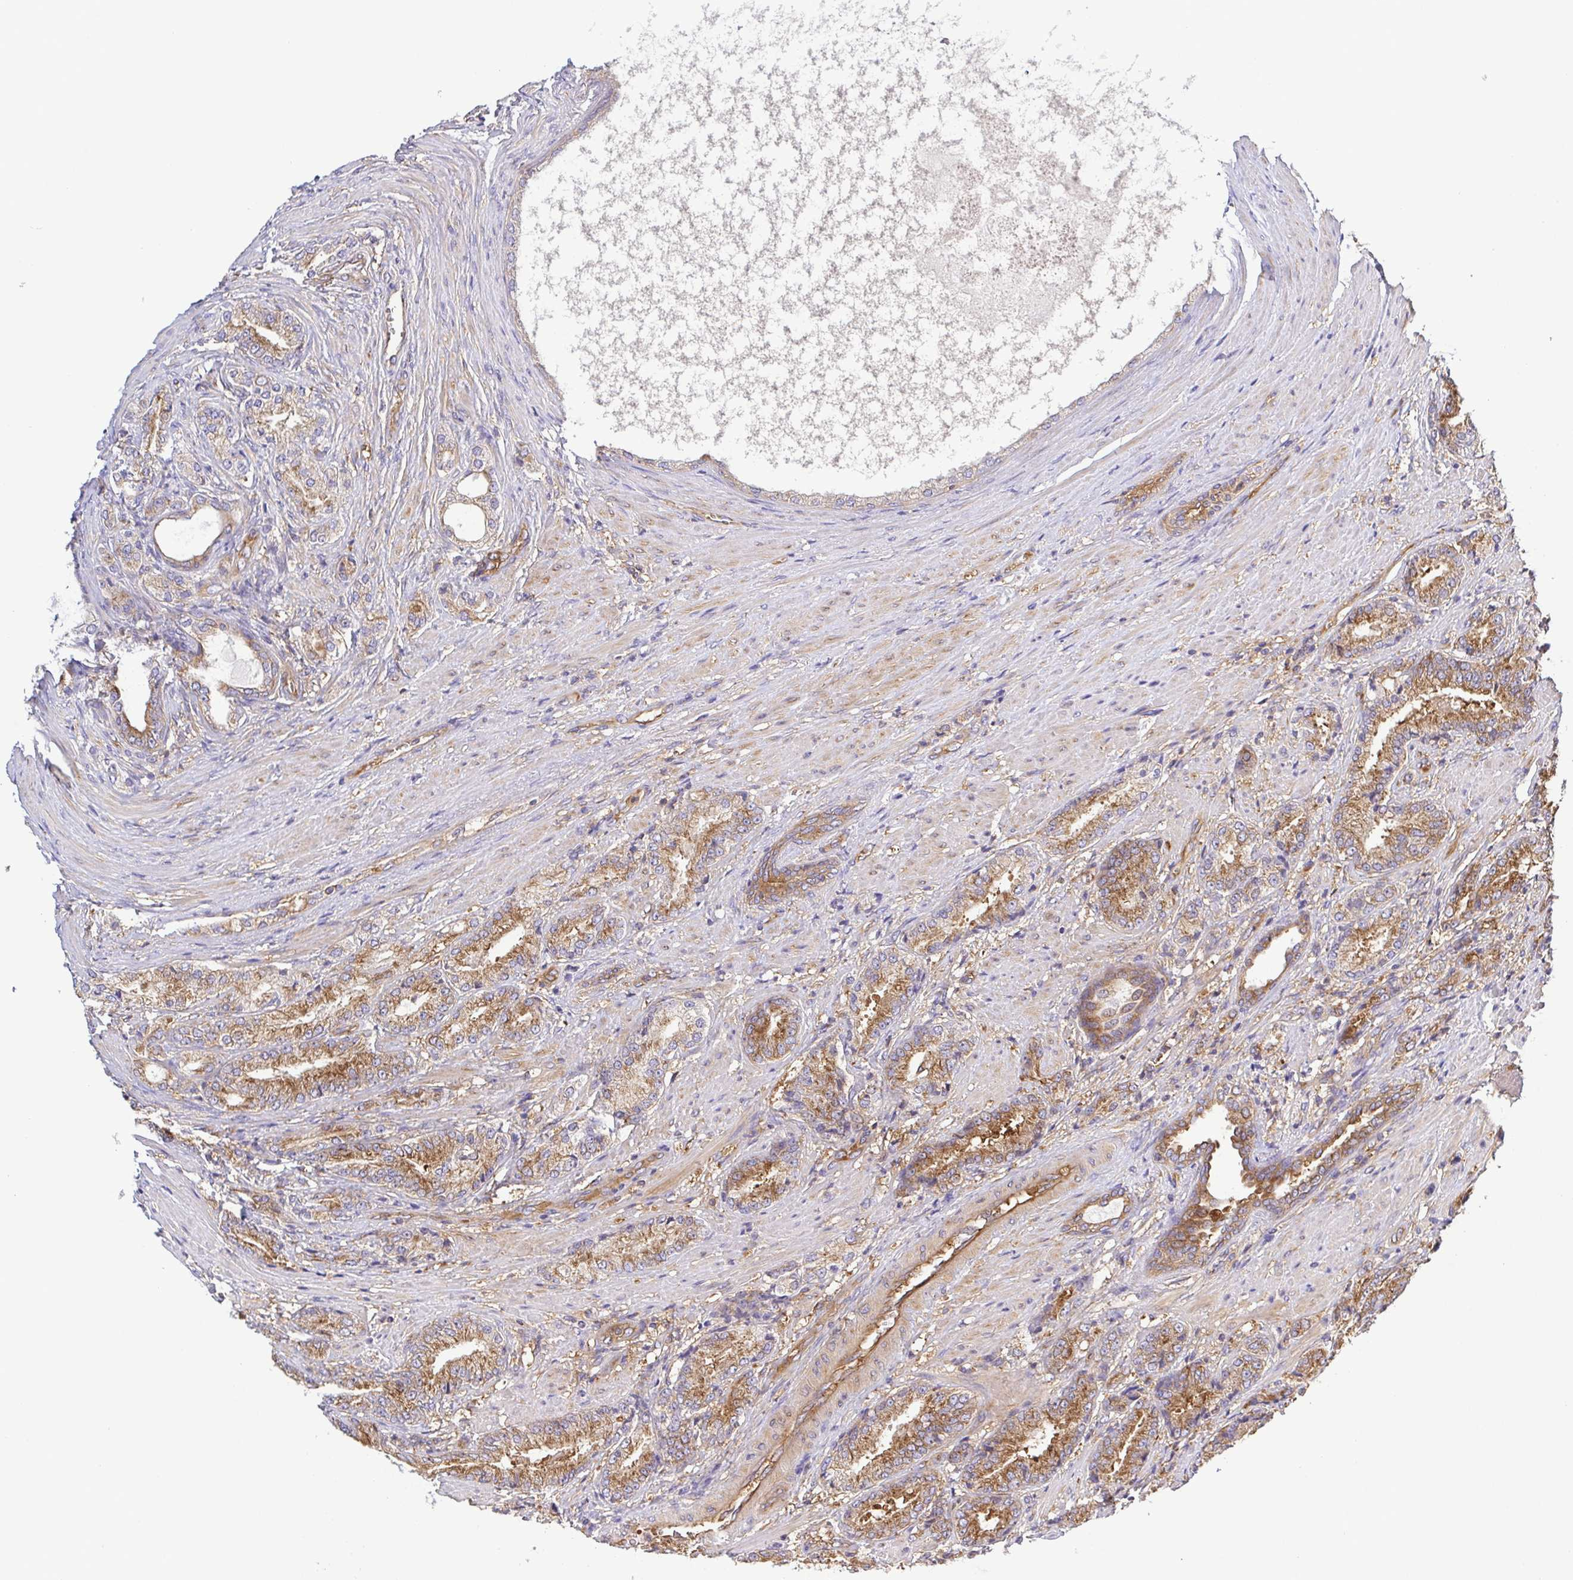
{"staining": {"intensity": "moderate", "quantity": ">75%", "location": "cytoplasmic/membranous"}, "tissue": "prostate cancer", "cell_type": "Tumor cells", "image_type": "cancer", "snomed": [{"axis": "morphology", "description": "Adenocarcinoma, High grade"}, {"axis": "topography", "description": "Prostate and seminal vesicle, NOS"}], "caption": "Human prostate adenocarcinoma (high-grade) stained for a protein (brown) reveals moderate cytoplasmic/membranous positive positivity in approximately >75% of tumor cells.", "gene": "KIF5B", "patient": {"sex": "male", "age": 61}}